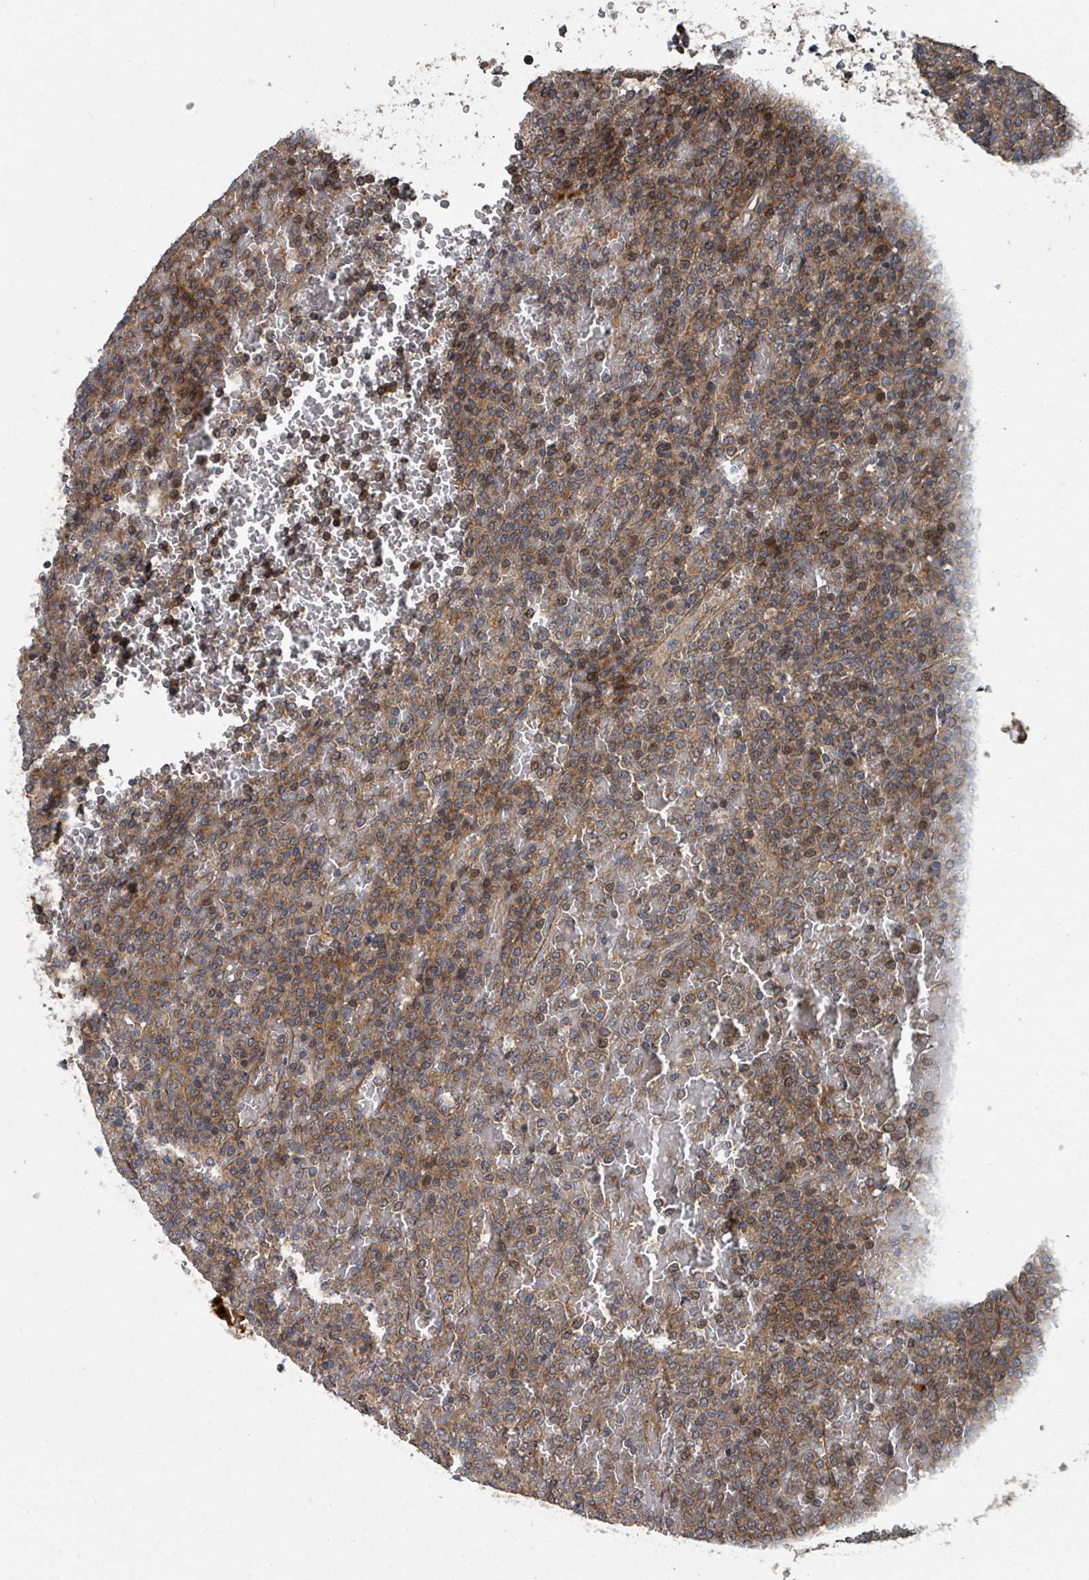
{"staining": {"intensity": "moderate", "quantity": ">75%", "location": "cytoplasmic/membranous"}, "tissue": "lymphoma", "cell_type": "Tumor cells", "image_type": "cancer", "snomed": [{"axis": "morphology", "description": "Malignant lymphoma, non-Hodgkin's type, Low grade"}, {"axis": "topography", "description": "Spleen"}], "caption": "Moderate cytoplasmic/membranous positivity for a protein is seen in approximately >75% of tumor cells of lymphoma using IHC.", "gene": "DPM1", "patient": {"sex": "male", "age": 60}}